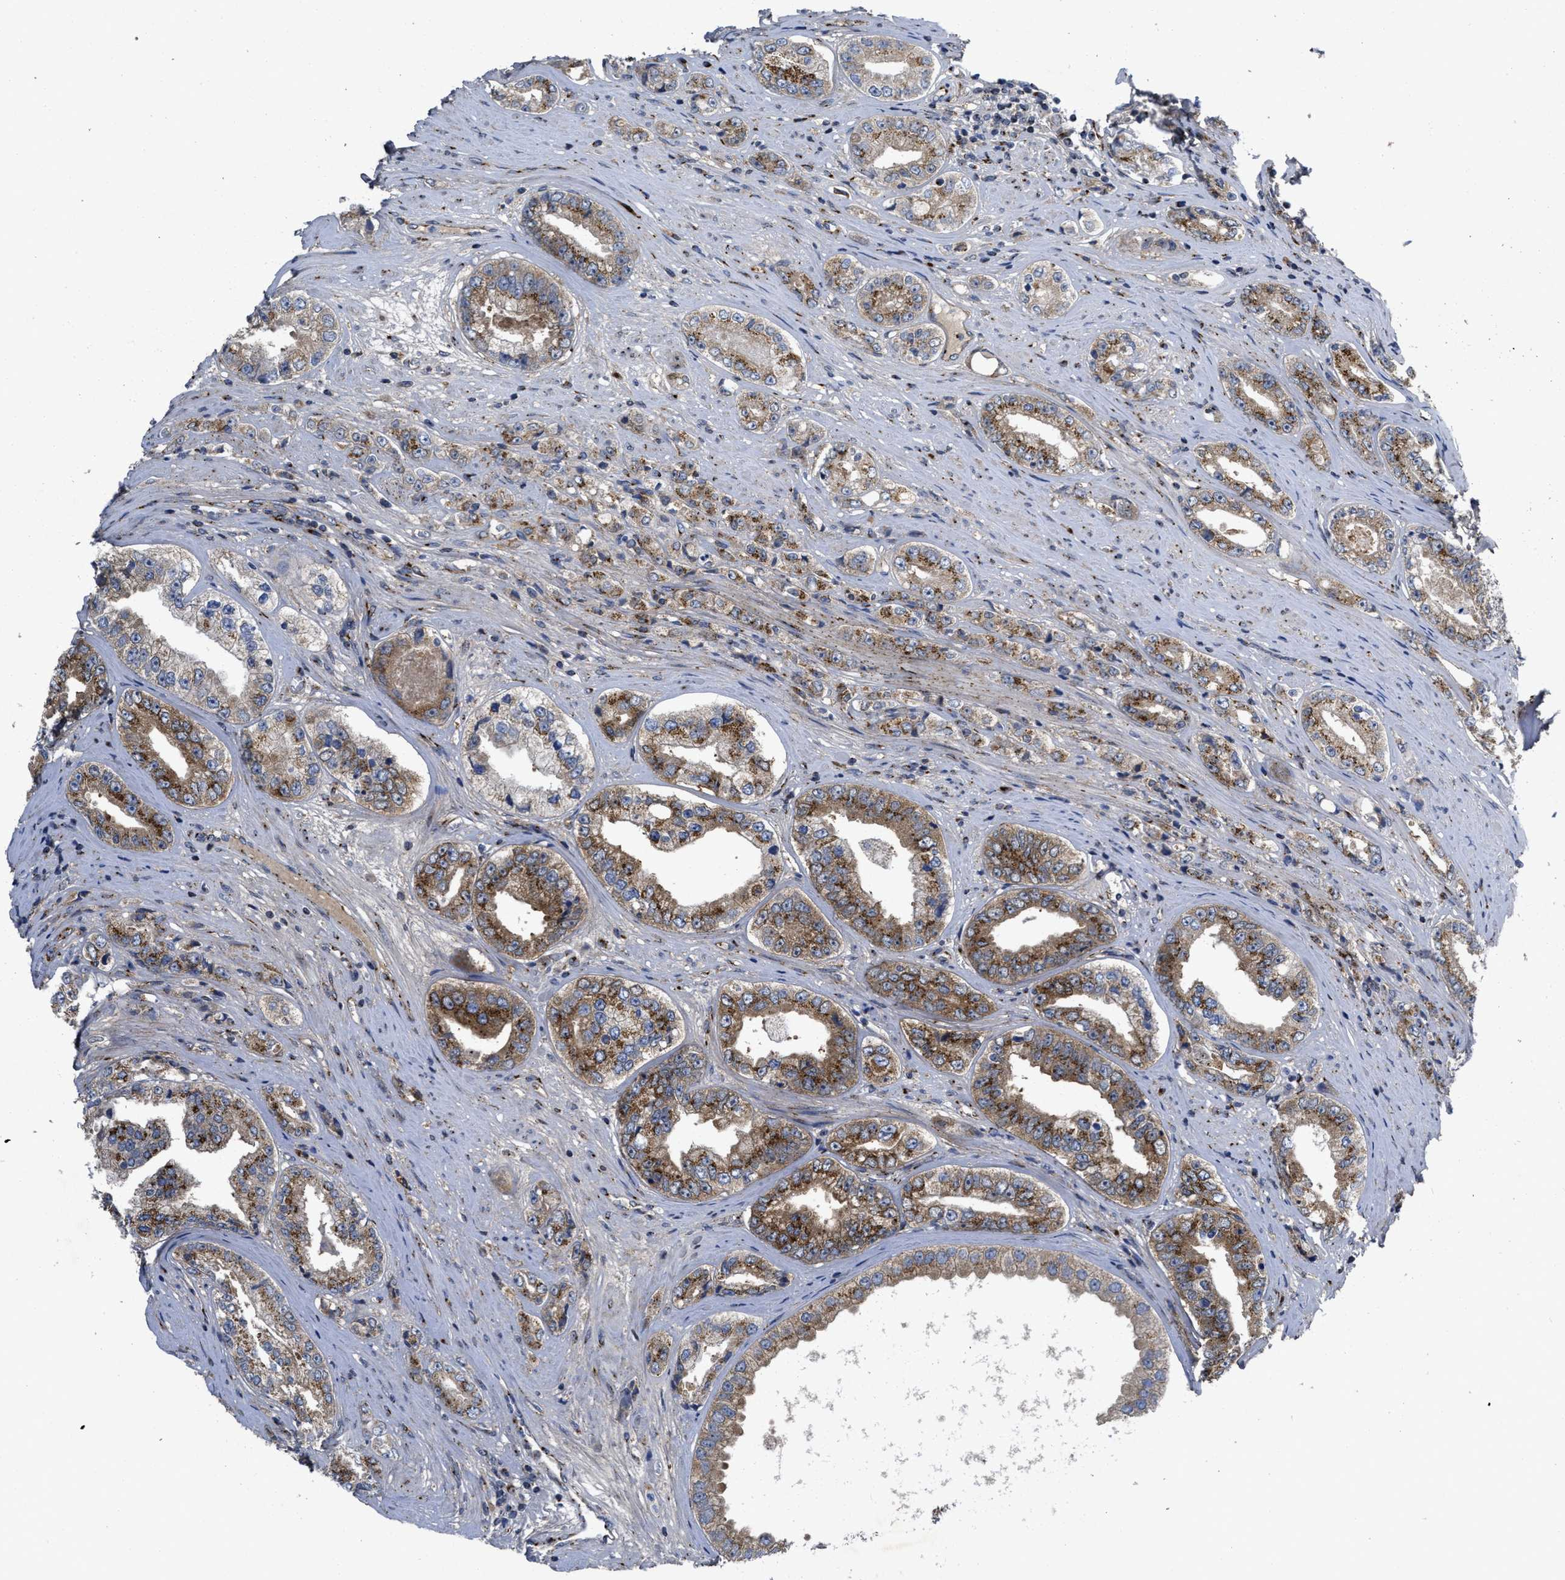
{"staining": {"intensity": "moderate", "quantity": "25%-75%", "location": "cytoplasmic/membranous"}, "tissue": "prostate cancer", "cell_type": "Tumor cells", "image_type": "cancer", "snomed": [{"axis": "morphology", "description": "Adenocarcinoma, High grade"}, {"axis": "topography", "description": "Prostate"}], "caption": "A histopathology image of prostate cancer stained for a protein reveals moderate cytoplasmic/membranous brown staining in tumor cells.", "gene": "ZNF70", "patient": {"sex": "male", "age": 61}}